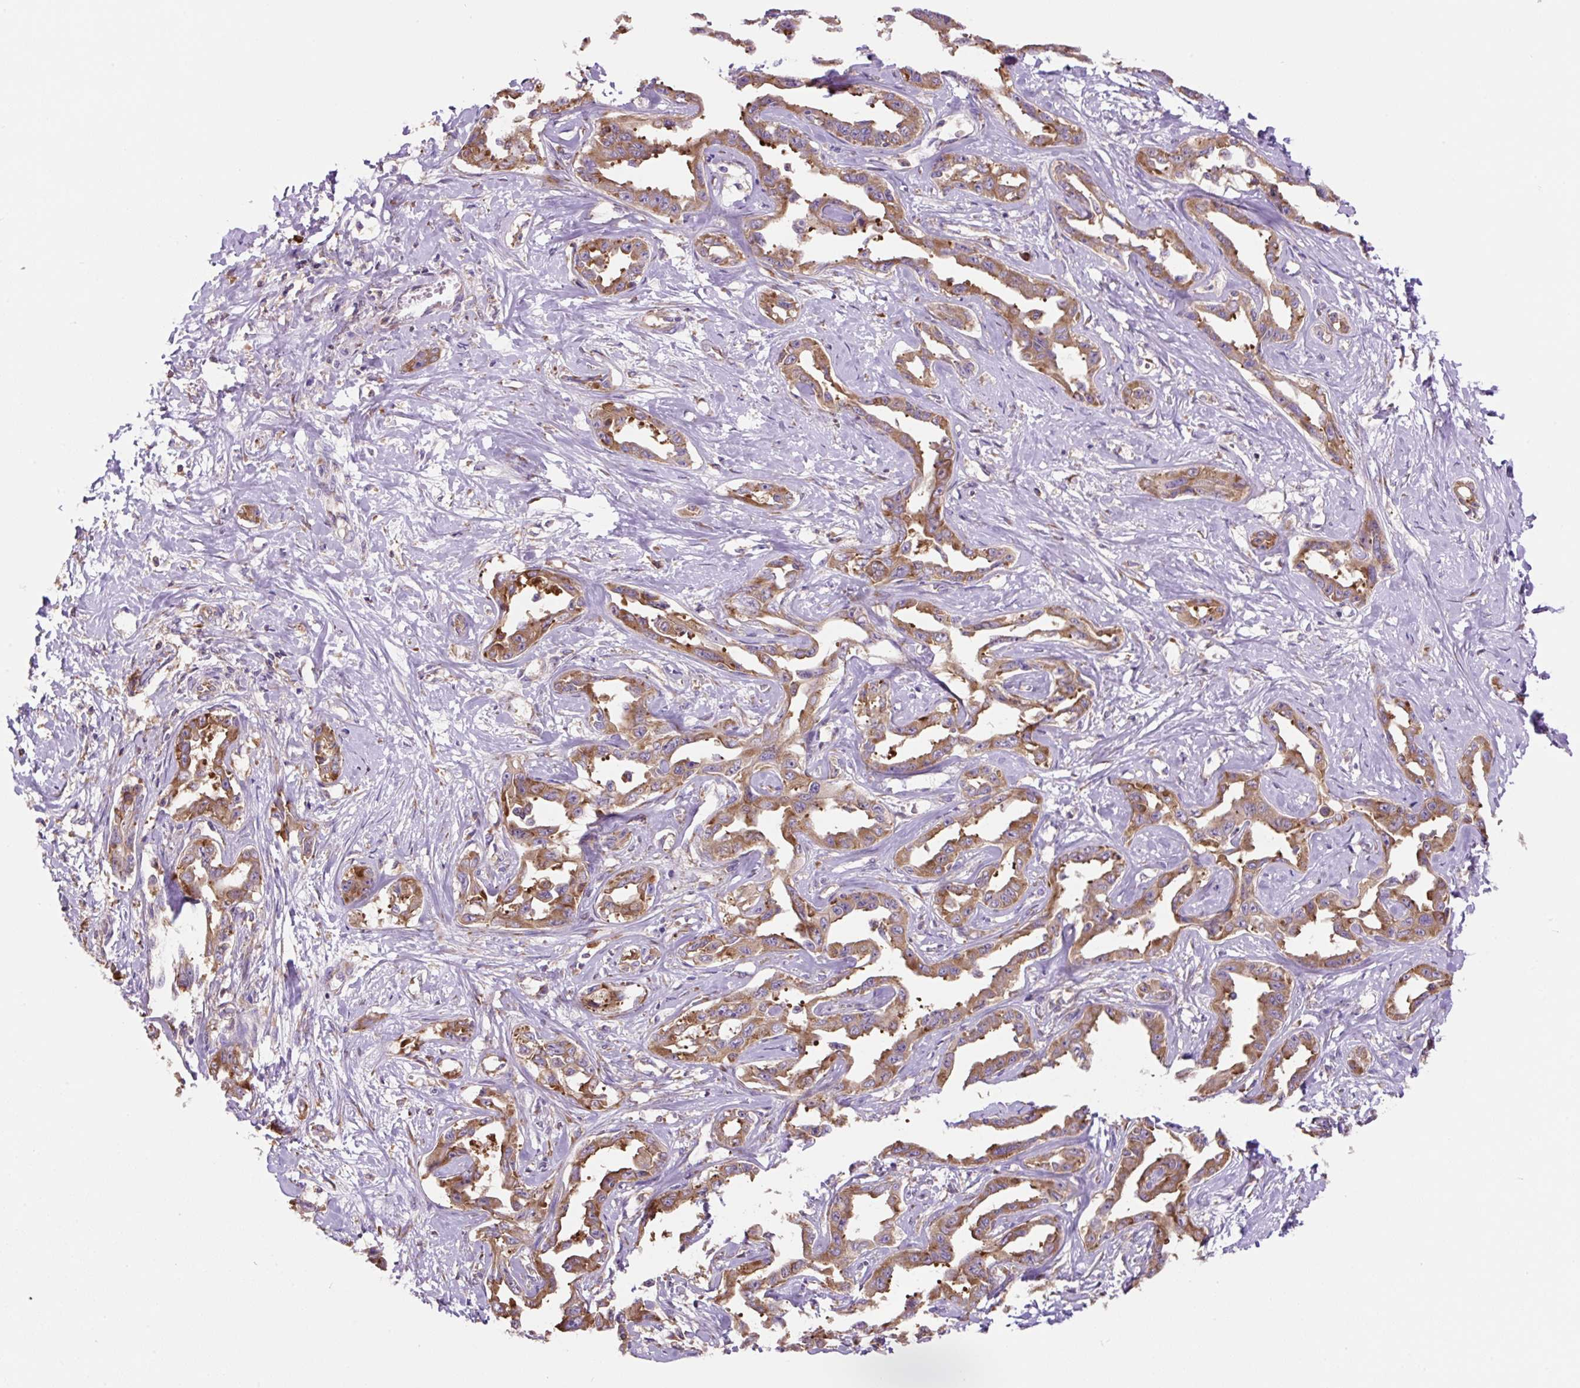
{"staining": {"intensity": "moderate", "quantity": ">75%", "location": "cytoplasmic/membranous"}, "tissue": "liver cancer", "cell_type": "Tumor cells", "image_type": "cancer", "snomed": [{"axis": "morphology", "description": "Cholangiocarcinoma"}, {"axis": "topography", "description": "Liver"}], "caption": "Liver cholangiocarcinoma stained with a protein marker reveals moderate staining in tumor cells.", "gene": "RPS23", "patient": {"sex": "male", "age": 59}}